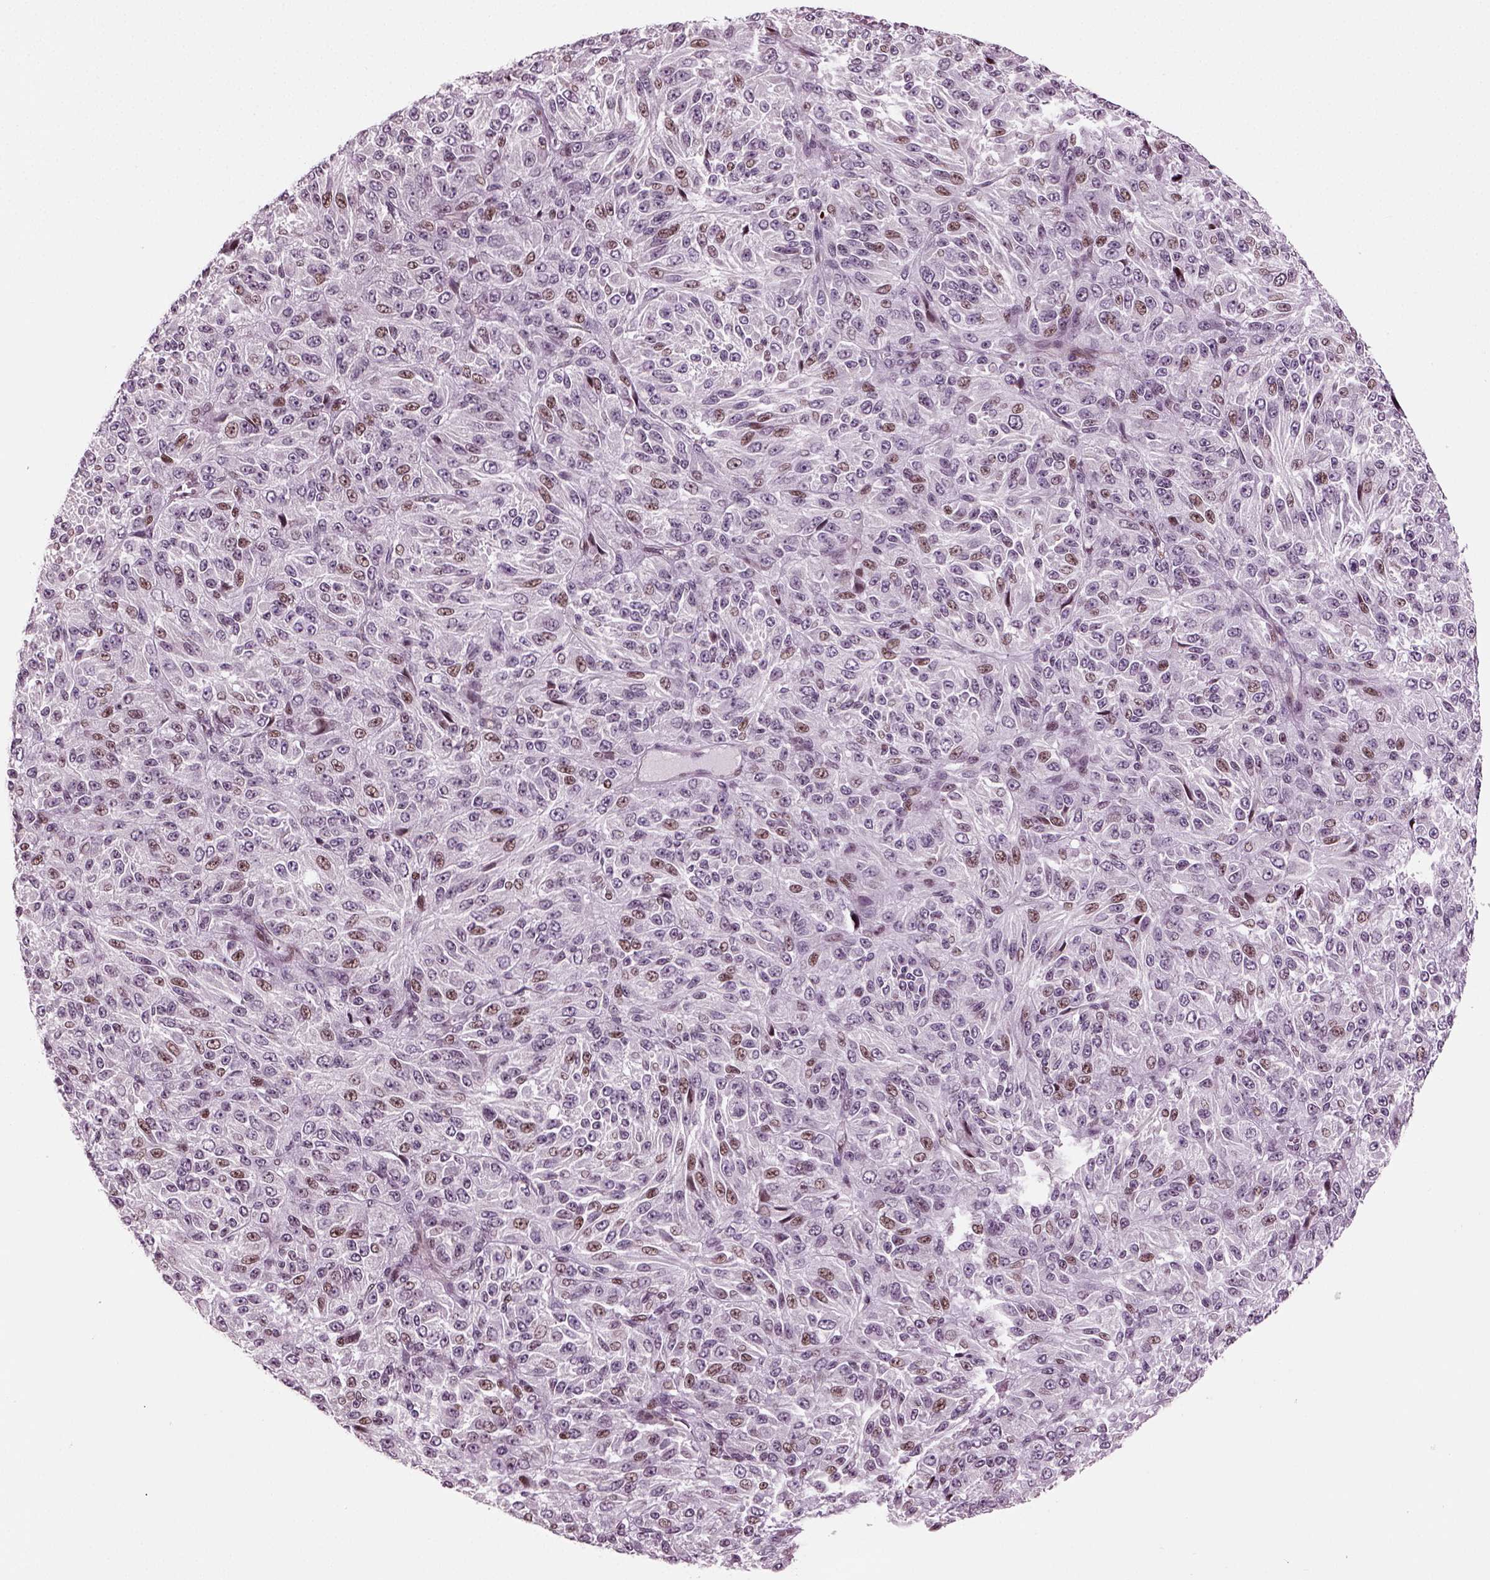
{"staining": {"intensity": "moderate", "quantity": "<25%", "location": "nuclear"}, "tissue": "melanoma", "cell_type": "Tumor cells", "image_type": "cancer", "snomed": [{"axis": "morphology", "description": "Malignant melanoma, Metastatic site"}, {"axis": "topography", "description": "Brain"}], "caption": "A brown stain shows moderate nuclear expression of a protein in human melanoma tumor cells.", "gene": "HEYL", "patient": {"sex": "female", "age": 56}}